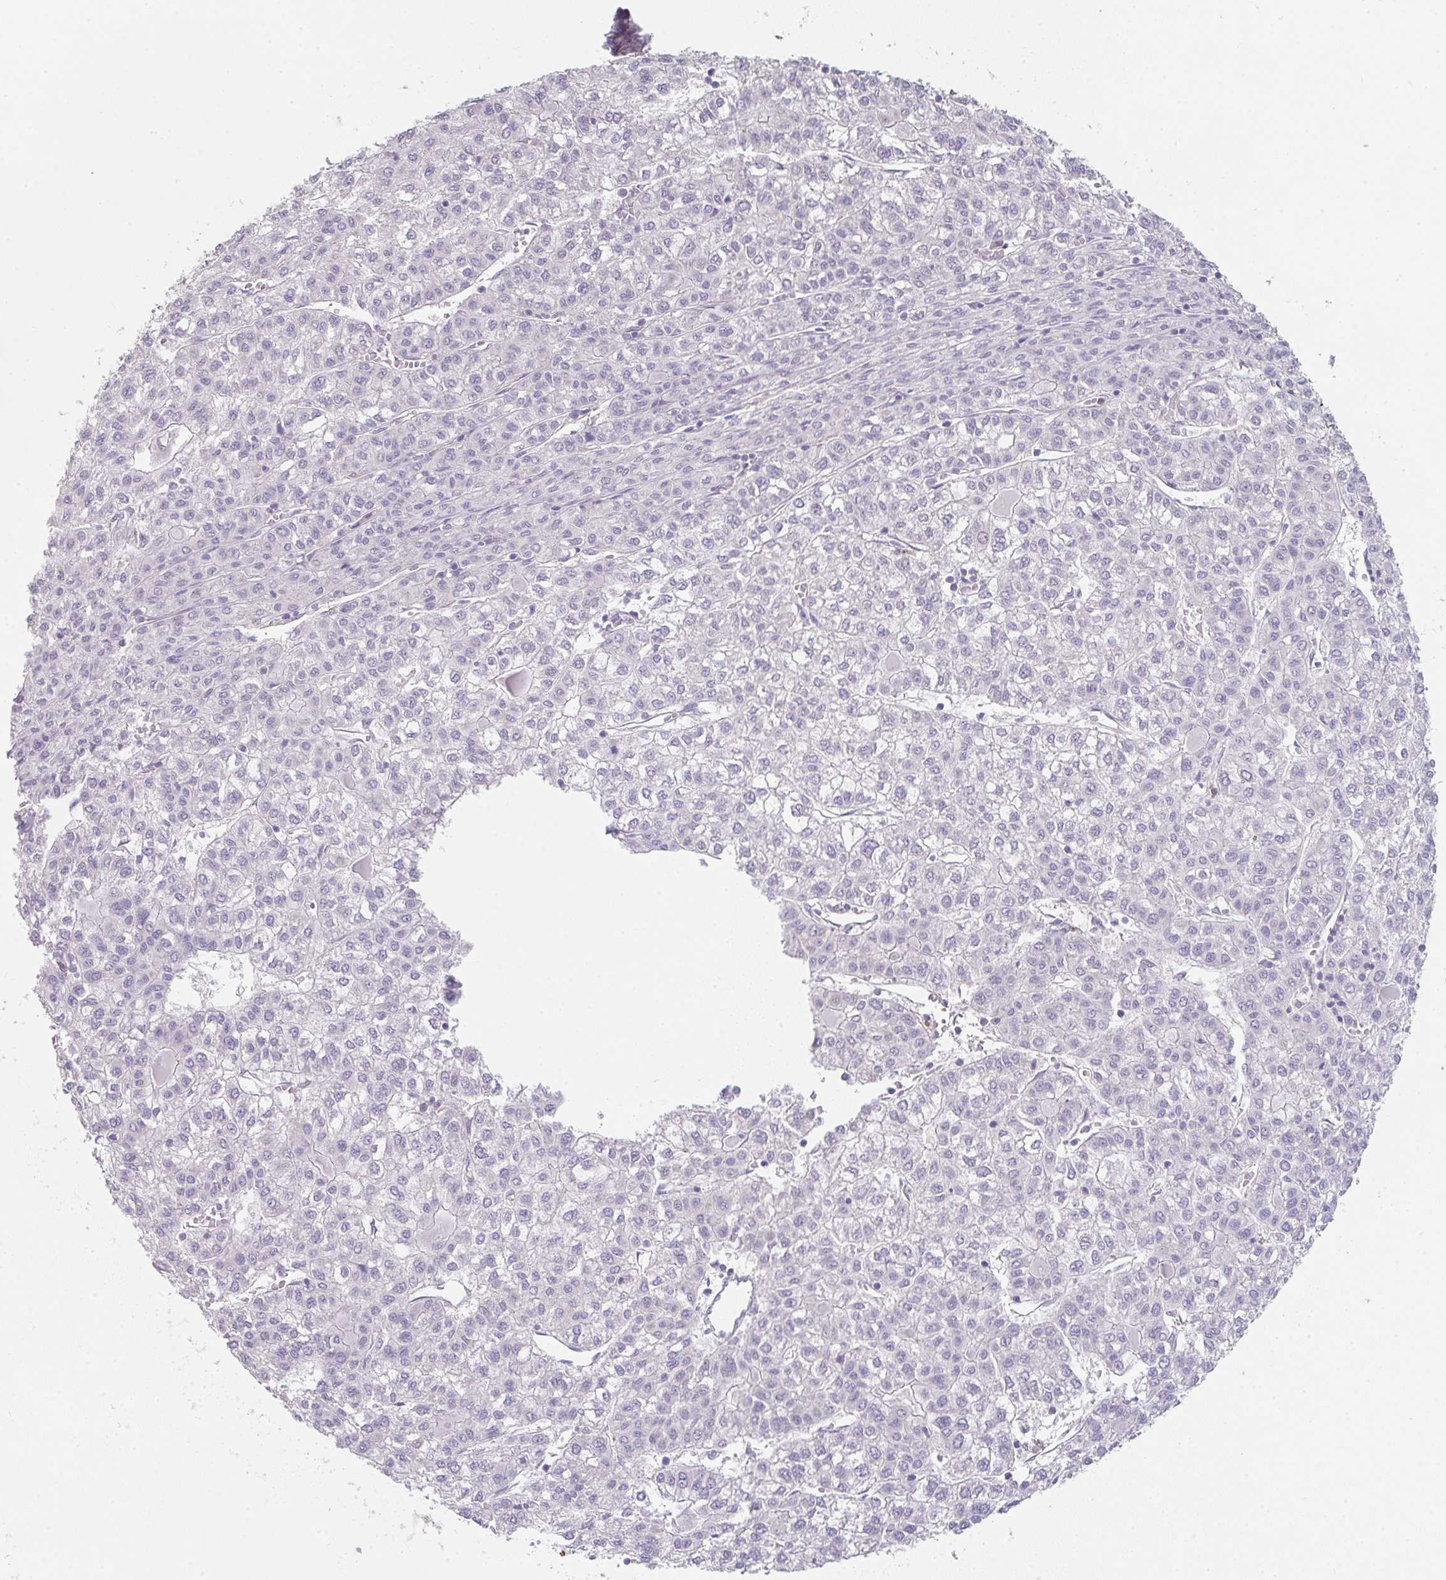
{"staining": {"intensity": "negative", "quantity": "none", "location": "none"}, "tissue": "liver cancer", "cell_type": "Tumor cells", "image_type": "cancer", "snomed": [{"axis": "morphology", "description": "Carcinoma, Hepatocellular, NOS"}, {"axis": "topography", "description": "Liver"}], "caption": "An immunohistochemistry photomicrograph of liver cancer is shown. There is no staining in tumor cells of liver cancer.", "gene": "DBN1", "patient": {"sex": "female", "age": 43}}